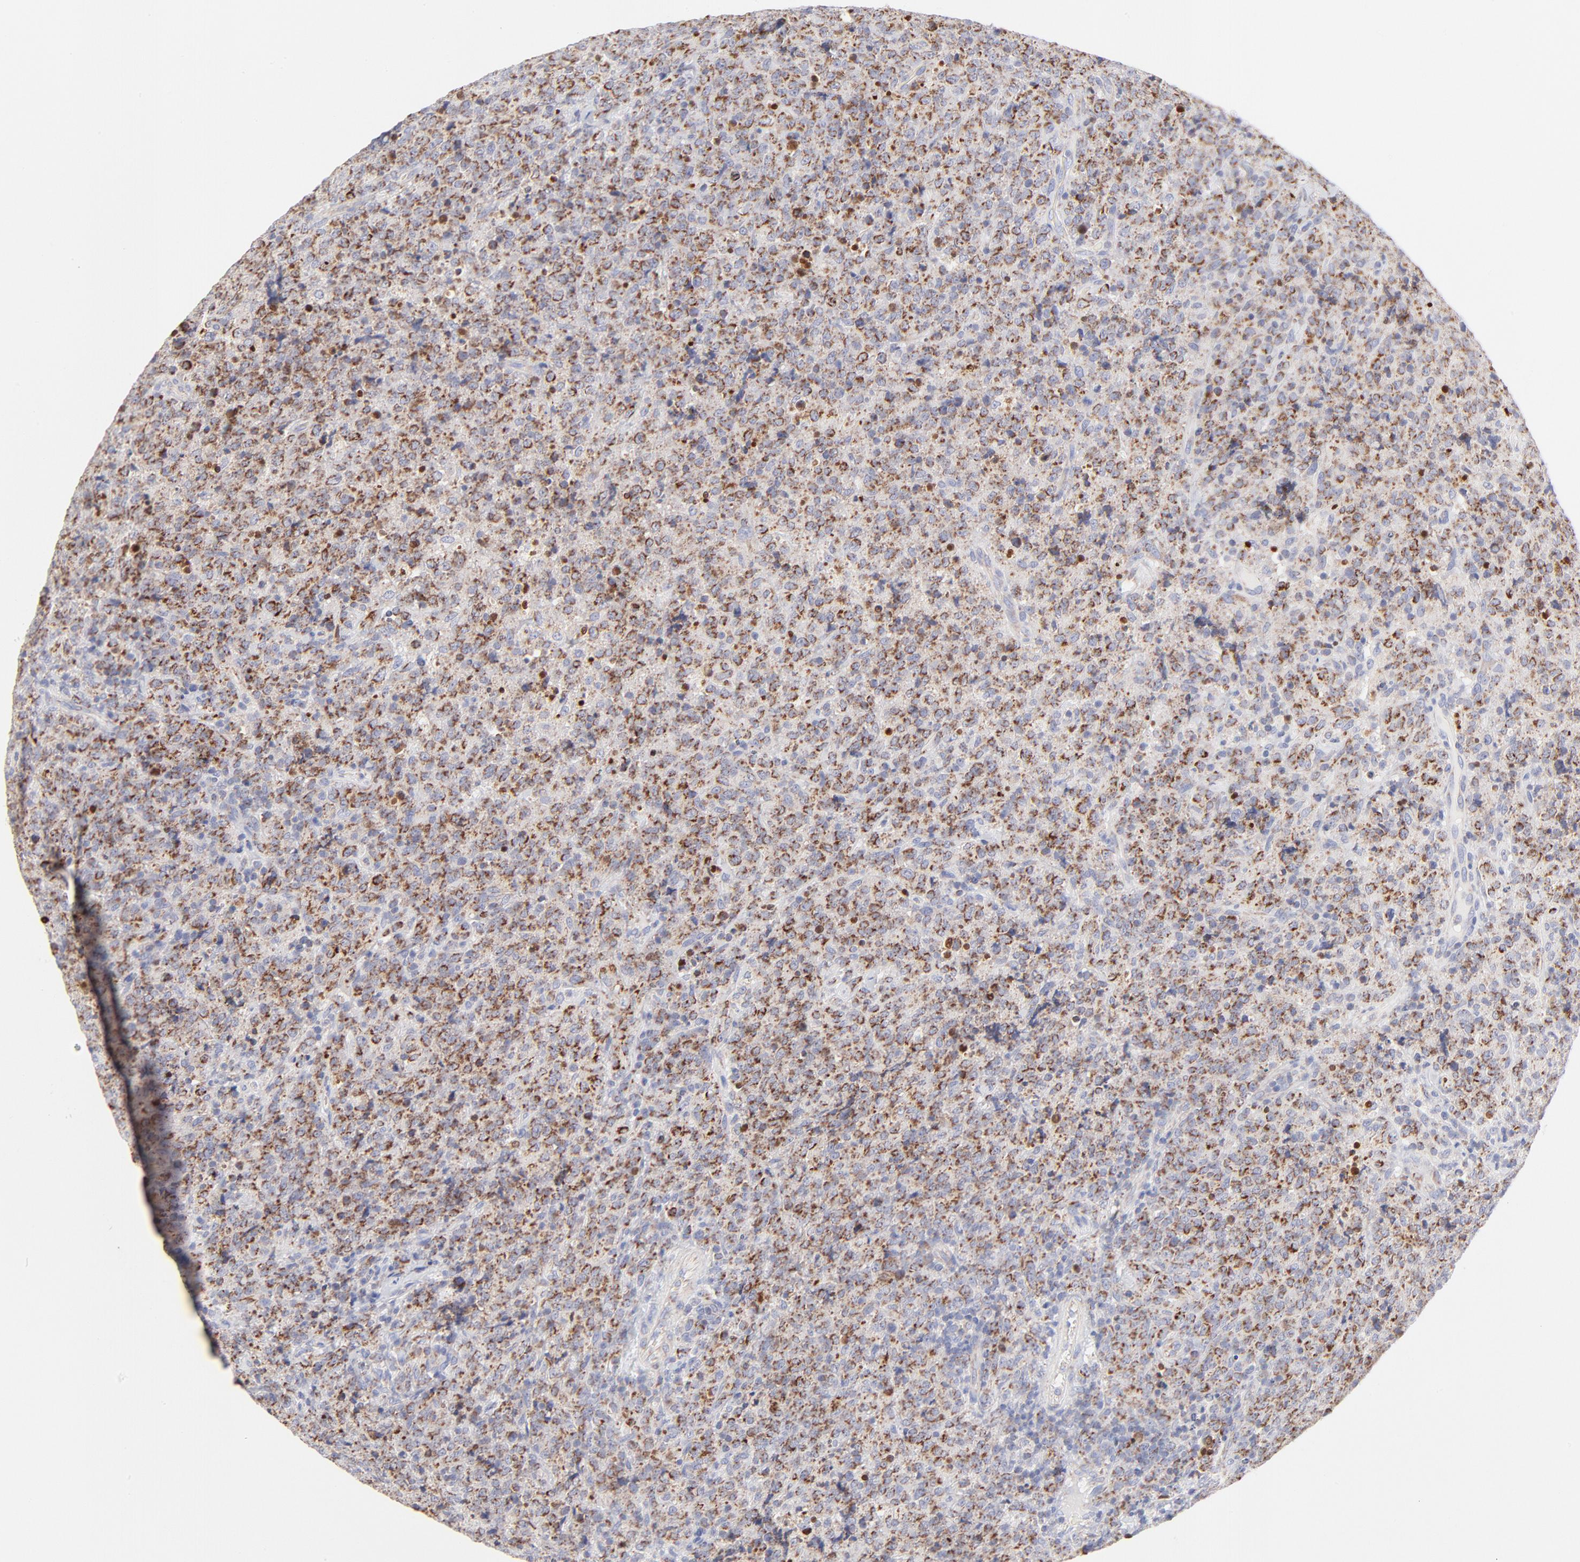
{"staining": {"intensity": "moderate", "quantity": ">75%", "location": "cytoplasmic/membranous"}, "tissue": "lymphoma", "cell_type": "Tumor cells", "image_type": "cancer", "snomed": [{"axis": "morphology", "description": "Malignant lymphoma, non-Hodgkin's type, High grade"}, {"axis": "topography", "description": "Tonsil"}], "caption": "Immunohistochemistry of lymphoma shows medium levels of moderate cytoplasmic/membranous expression in approximately >75% of tumor cells.", "gene": "TIMM8A", "patient": {"sex": "female", "age": 36}}